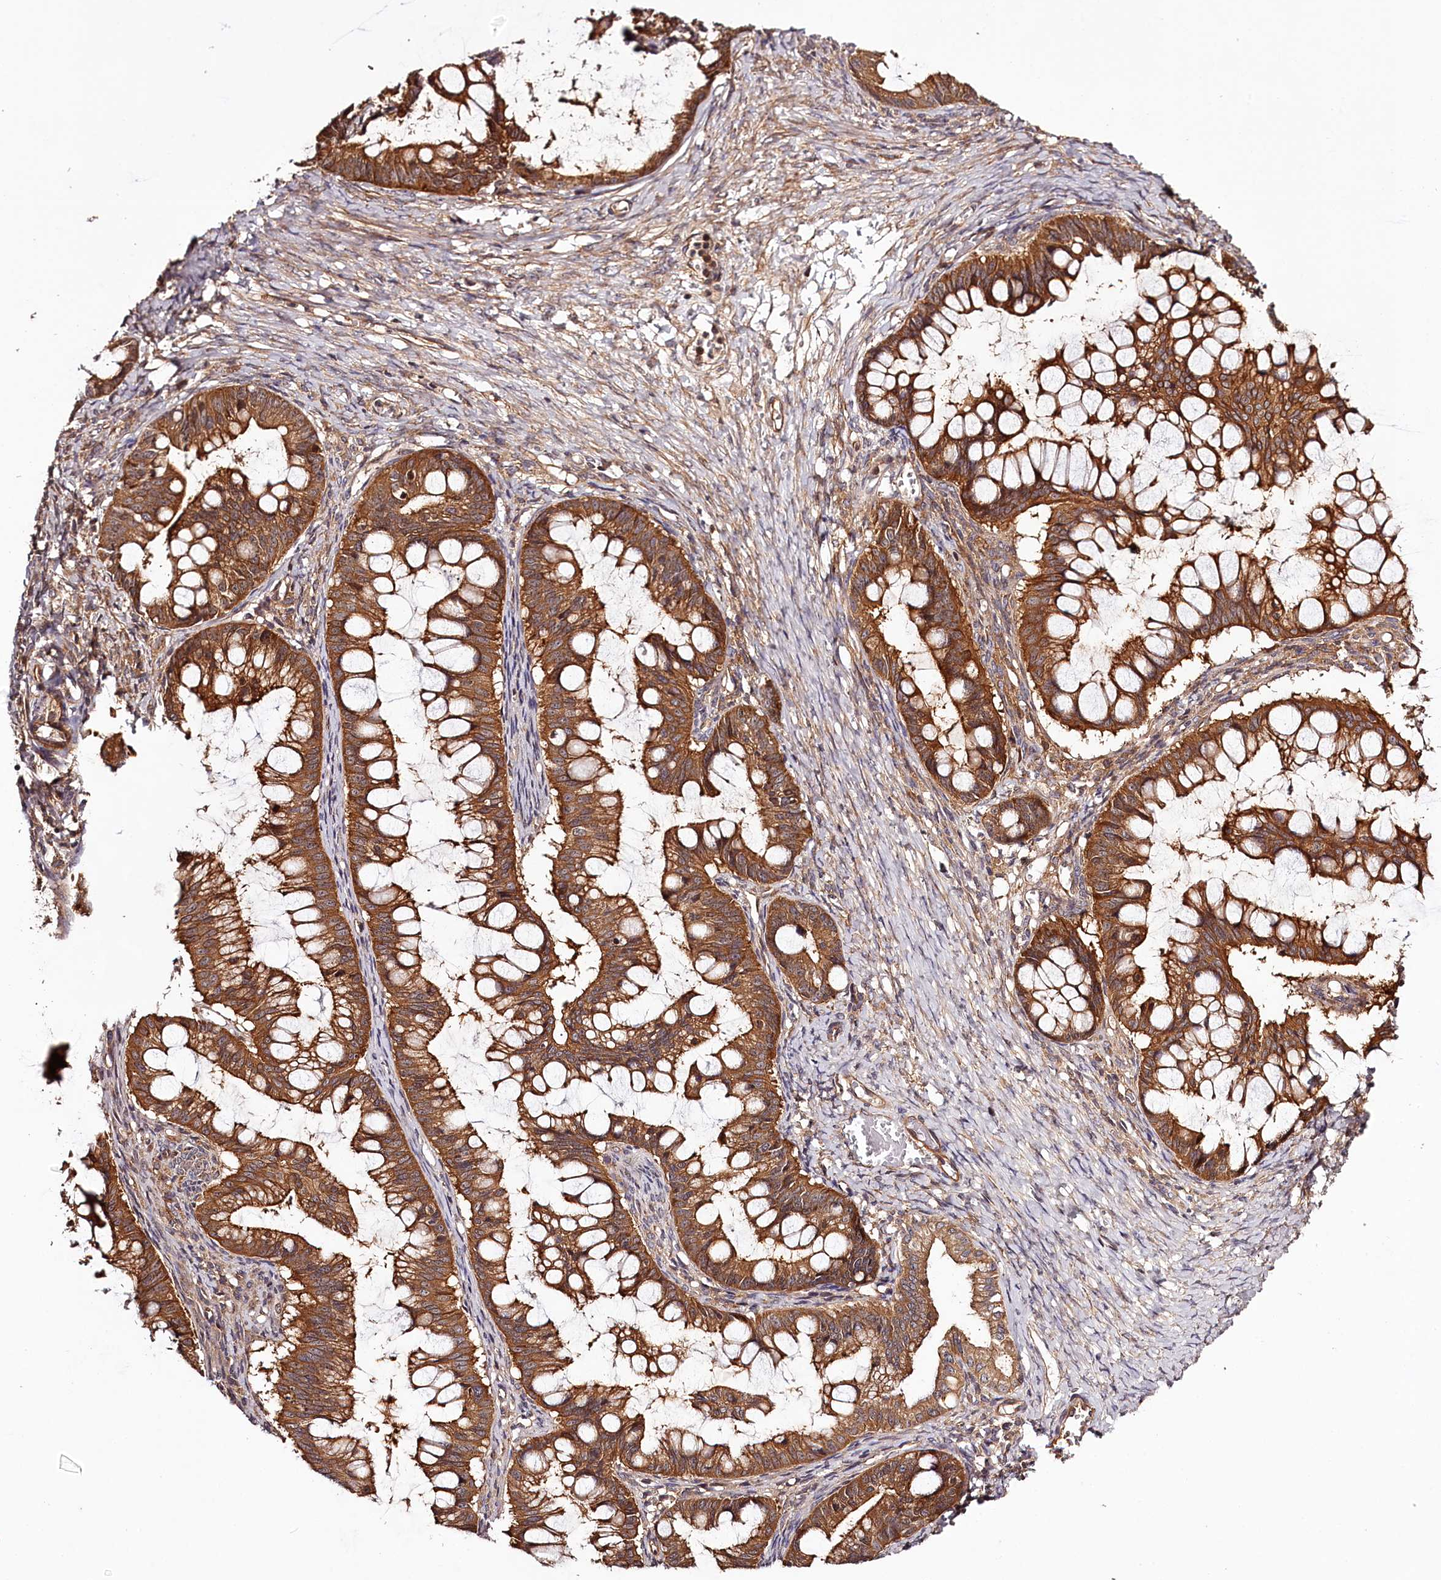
{"staining": {"intensity": "strong", "quantity": ">75%", "location": "cytoplasmic/membranous"}, "tissue": "ovarian cancer", "cell_type": "Tumor cells", "image_type": "cancer", "snomed": [{"axis": "morphology", "description": "Cystadenocarcinoma, mucinous, NOS"}, {"axis": "topography", "description": "Ovary"}], "caption": "High-power microscopy captured an immunohistochemistry (IHC) histopathology image of ovarian cancer (mucinous cystadenocarcinoma), revealing strong cytoplasmic/membranous positivity in about >75% of tumor cells.", "gene": "TARS1", "patient": {"sex": "female", "age": 73}}